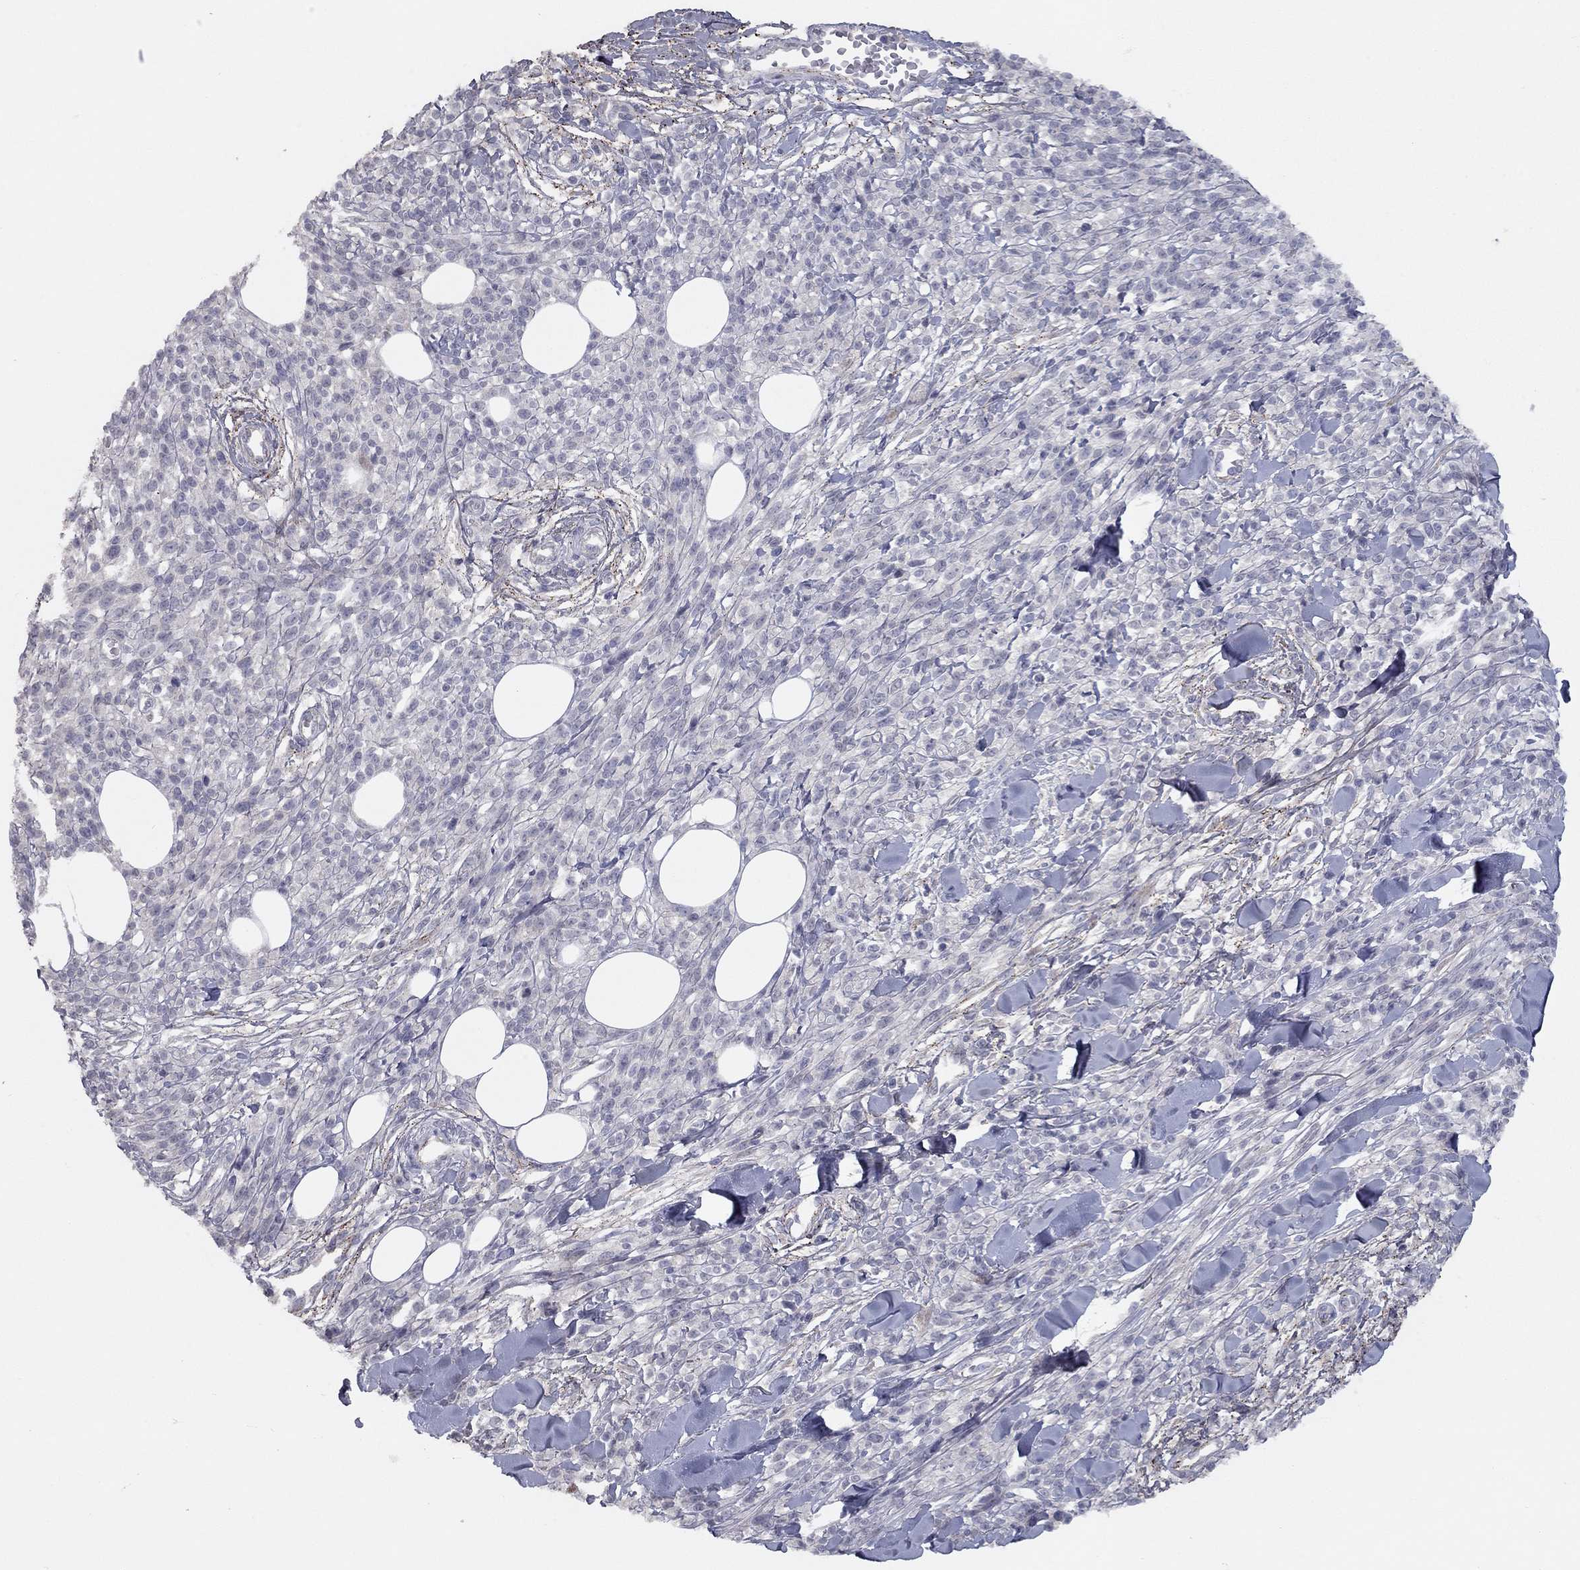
{"staining": {"intensity": "negative", "quantity": "none", "location": "none"}, "tissue": "melanoma", "cell_type": "Tumor cells", "image_type": "cancer", "snomed": [{"axis": "morphology", "description": "Malignant melanoma, NOS"}, {"axis": "topography", "description": "Skin"}, {"axis": "topography", "description": "Skin of trunk"}], "caption": "Melanoma was stained to show a protein in brown. There is no significant staining in tumor cells.", "gene": "DUSP7", "patient": {"sex": "male", "age": 74}}